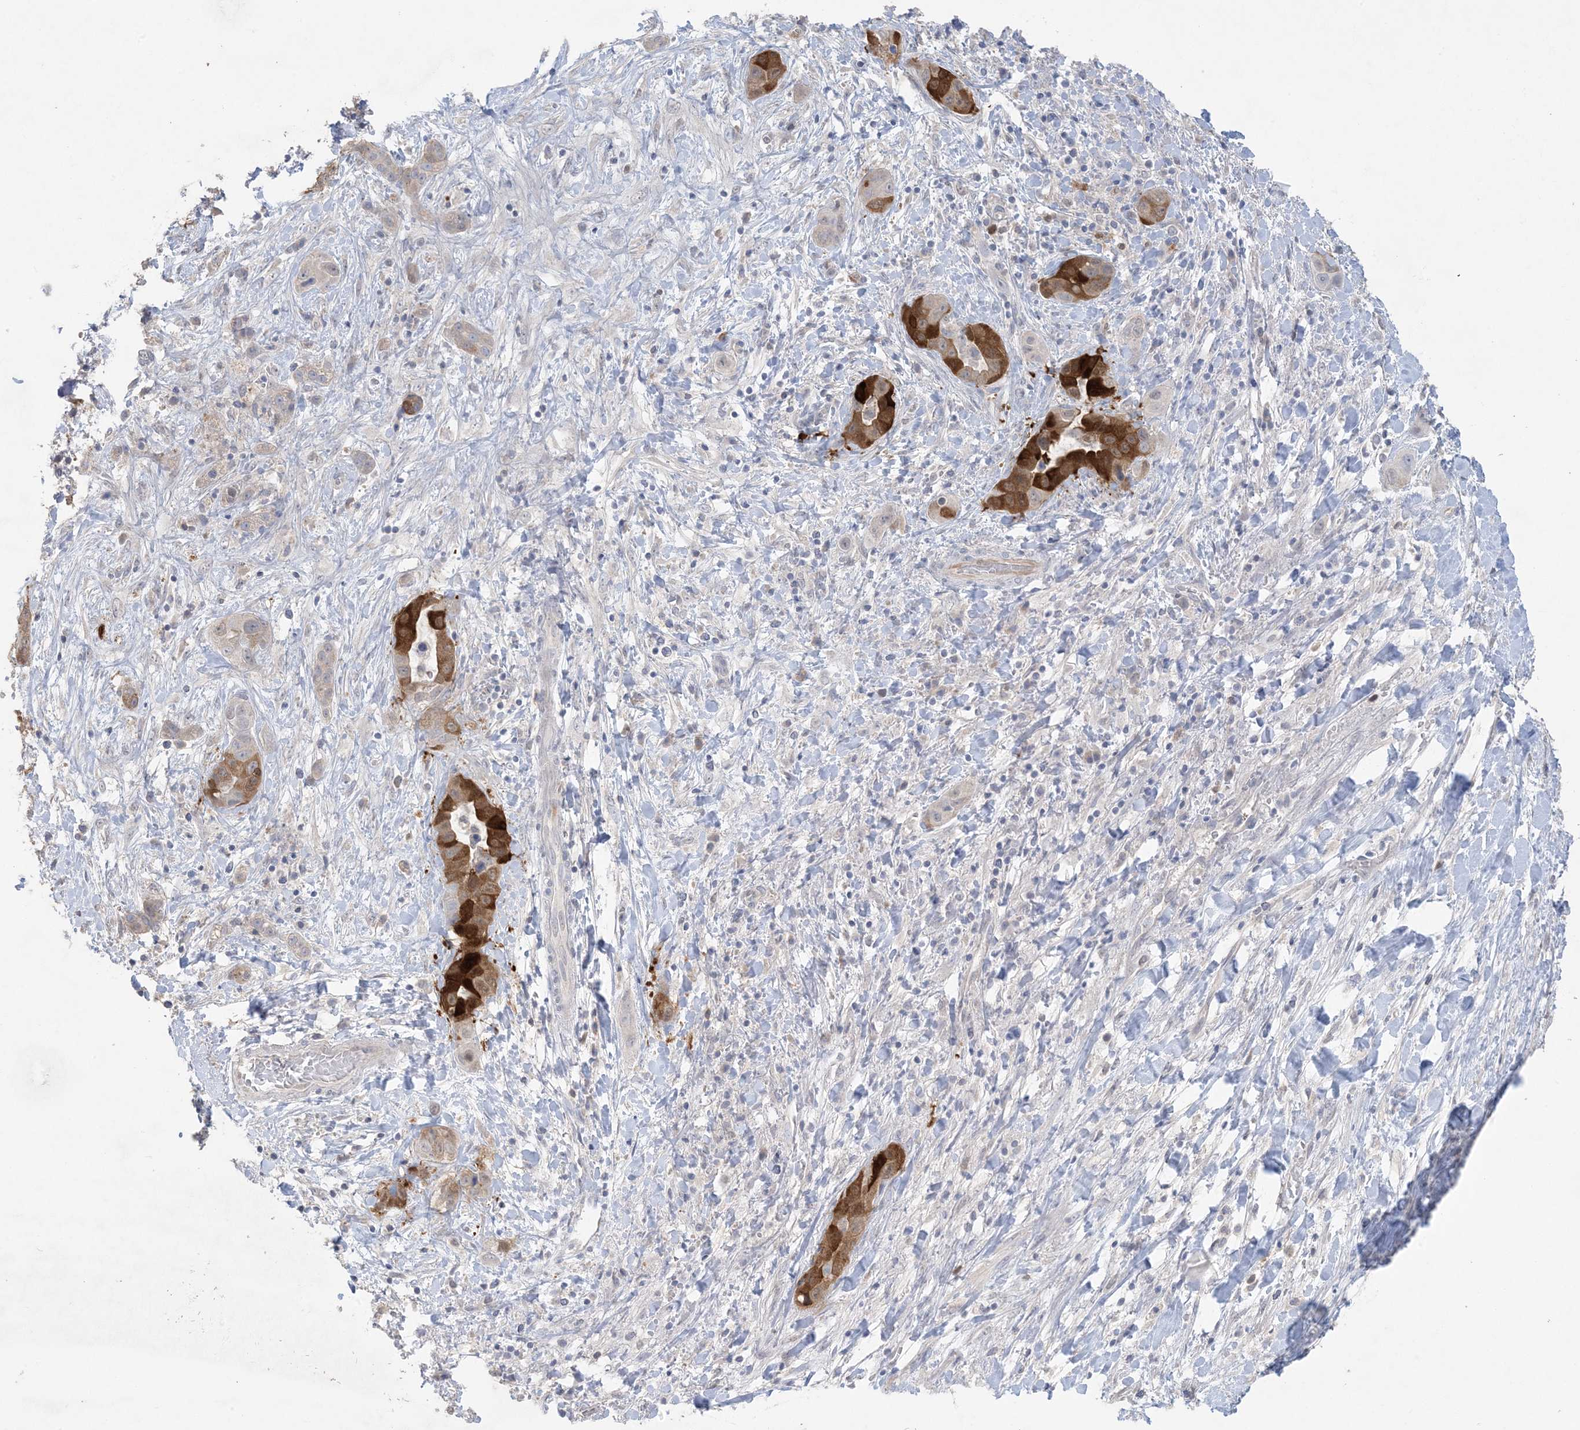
{"staining": {"intensity": "strong", "quantity": ">75%", "location": "cytoplasmic/membranous"}, "tissue": "liver cancer", "cell_type": "Tumor cells", "image_type": "cancer", "snomed": [{"axis": "morphology", "description": "Cholangiocarcinoma"}, {"axis": "topography", "description": "Liver"}], "caption": "DAB immunohistochemical staining of human liver cholangiocarcinoma shows strong cytoplasmic/membranous protein staining in approximately >75% of tumor cells.", "gene": "HMGCS1", "patient": {"sex": "female", "age": 52}}